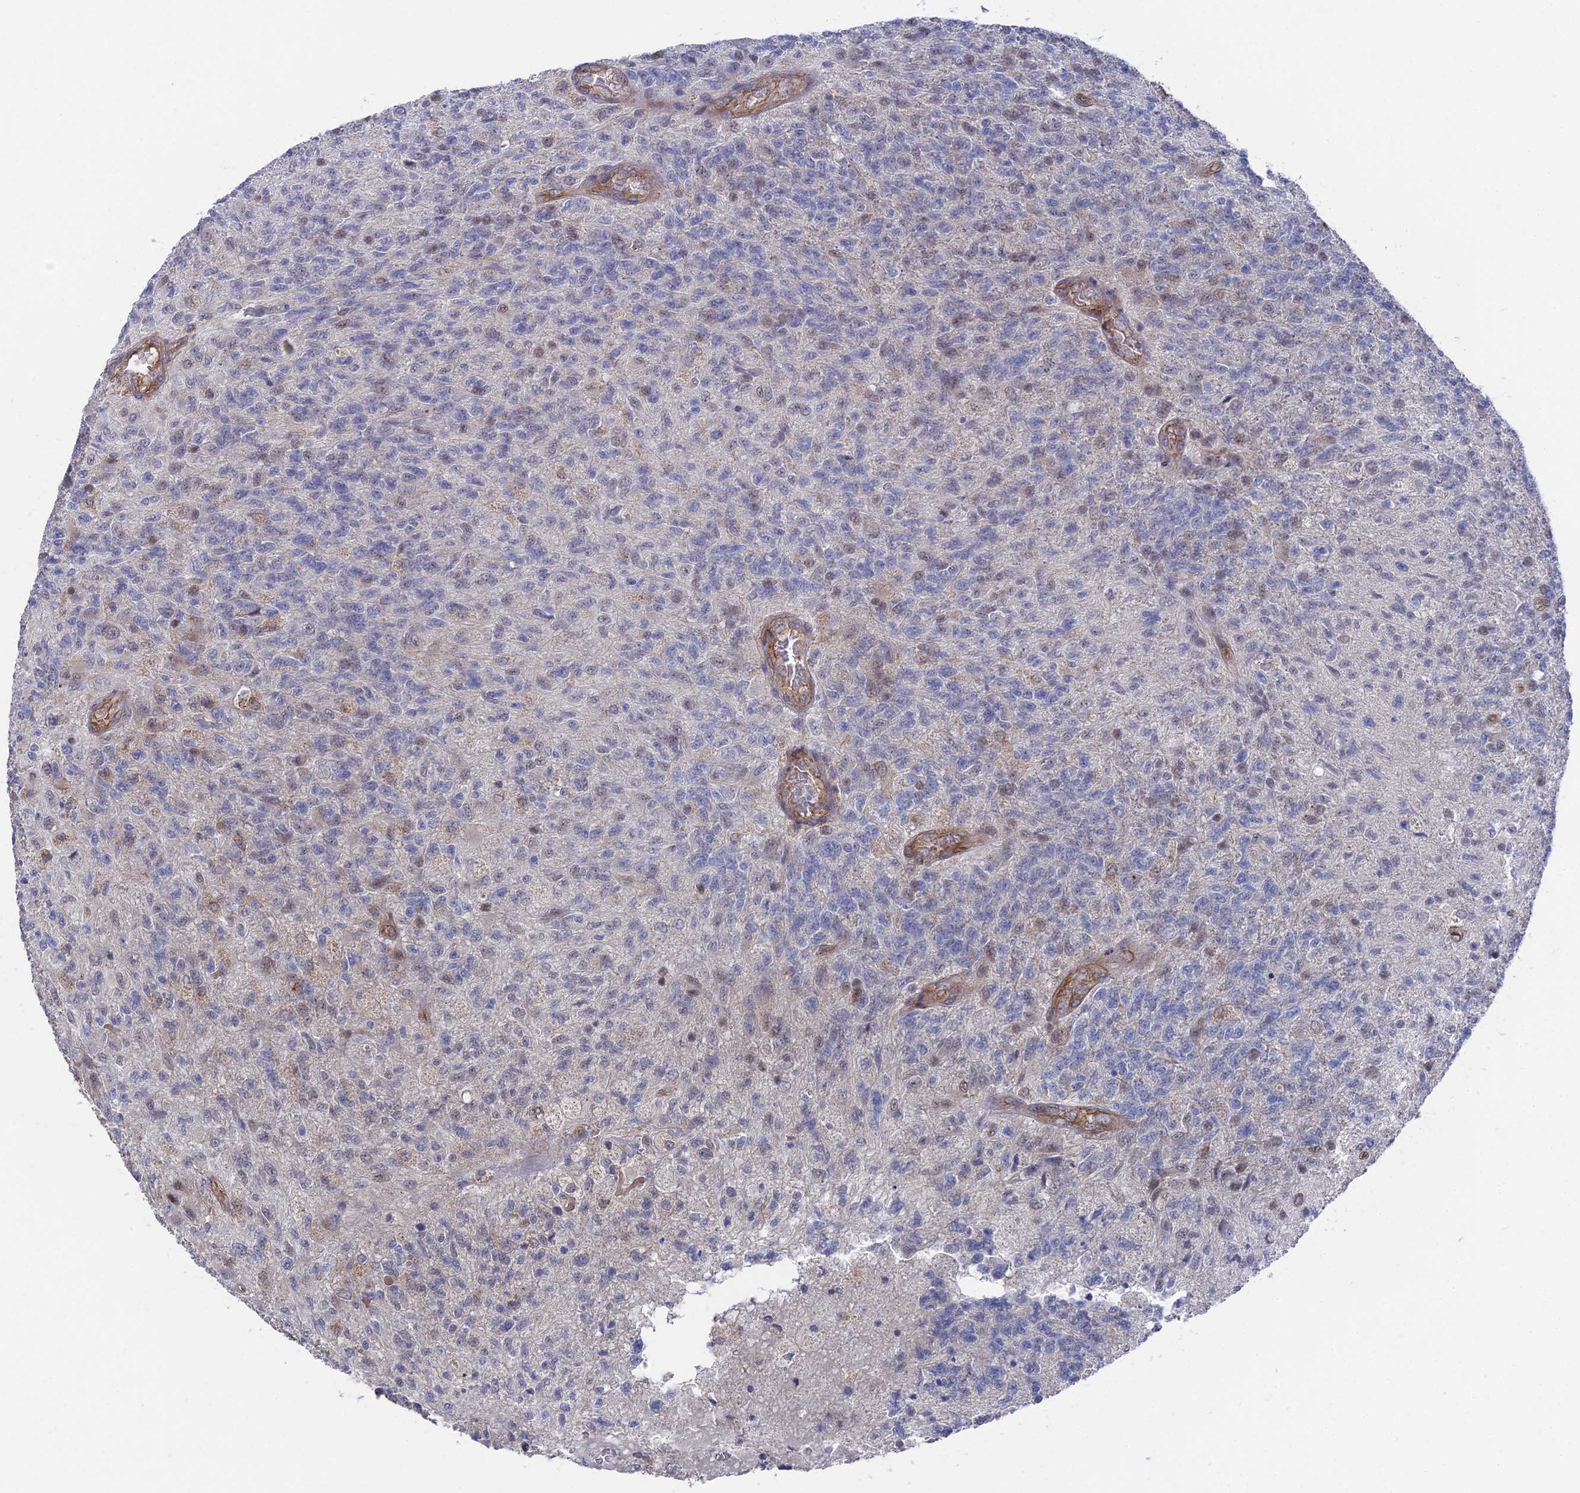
{"staining": {"intensity": "weak", "quantity": "<25%", "location": "nuclear"}, "tissue": "glioma", "cell_type": "Tumor cells", "image_type": "cancer", "snomed": [{"axis": "morphology", "description": "Glioma, malignant, High grade"}, {"axis": "topography", "description": "Brain"}], "caption": "A histopathology image of human malignant glioma (high-grade) is negative for staining in tumor cells. The staining is performed using DAB (3,3'-diaminobenzidine) brown chromogen with nuclei counter-stained in using hematoxylin.", "gene": "UNC5D", "patient": {"sex": "male", "age": 56}}